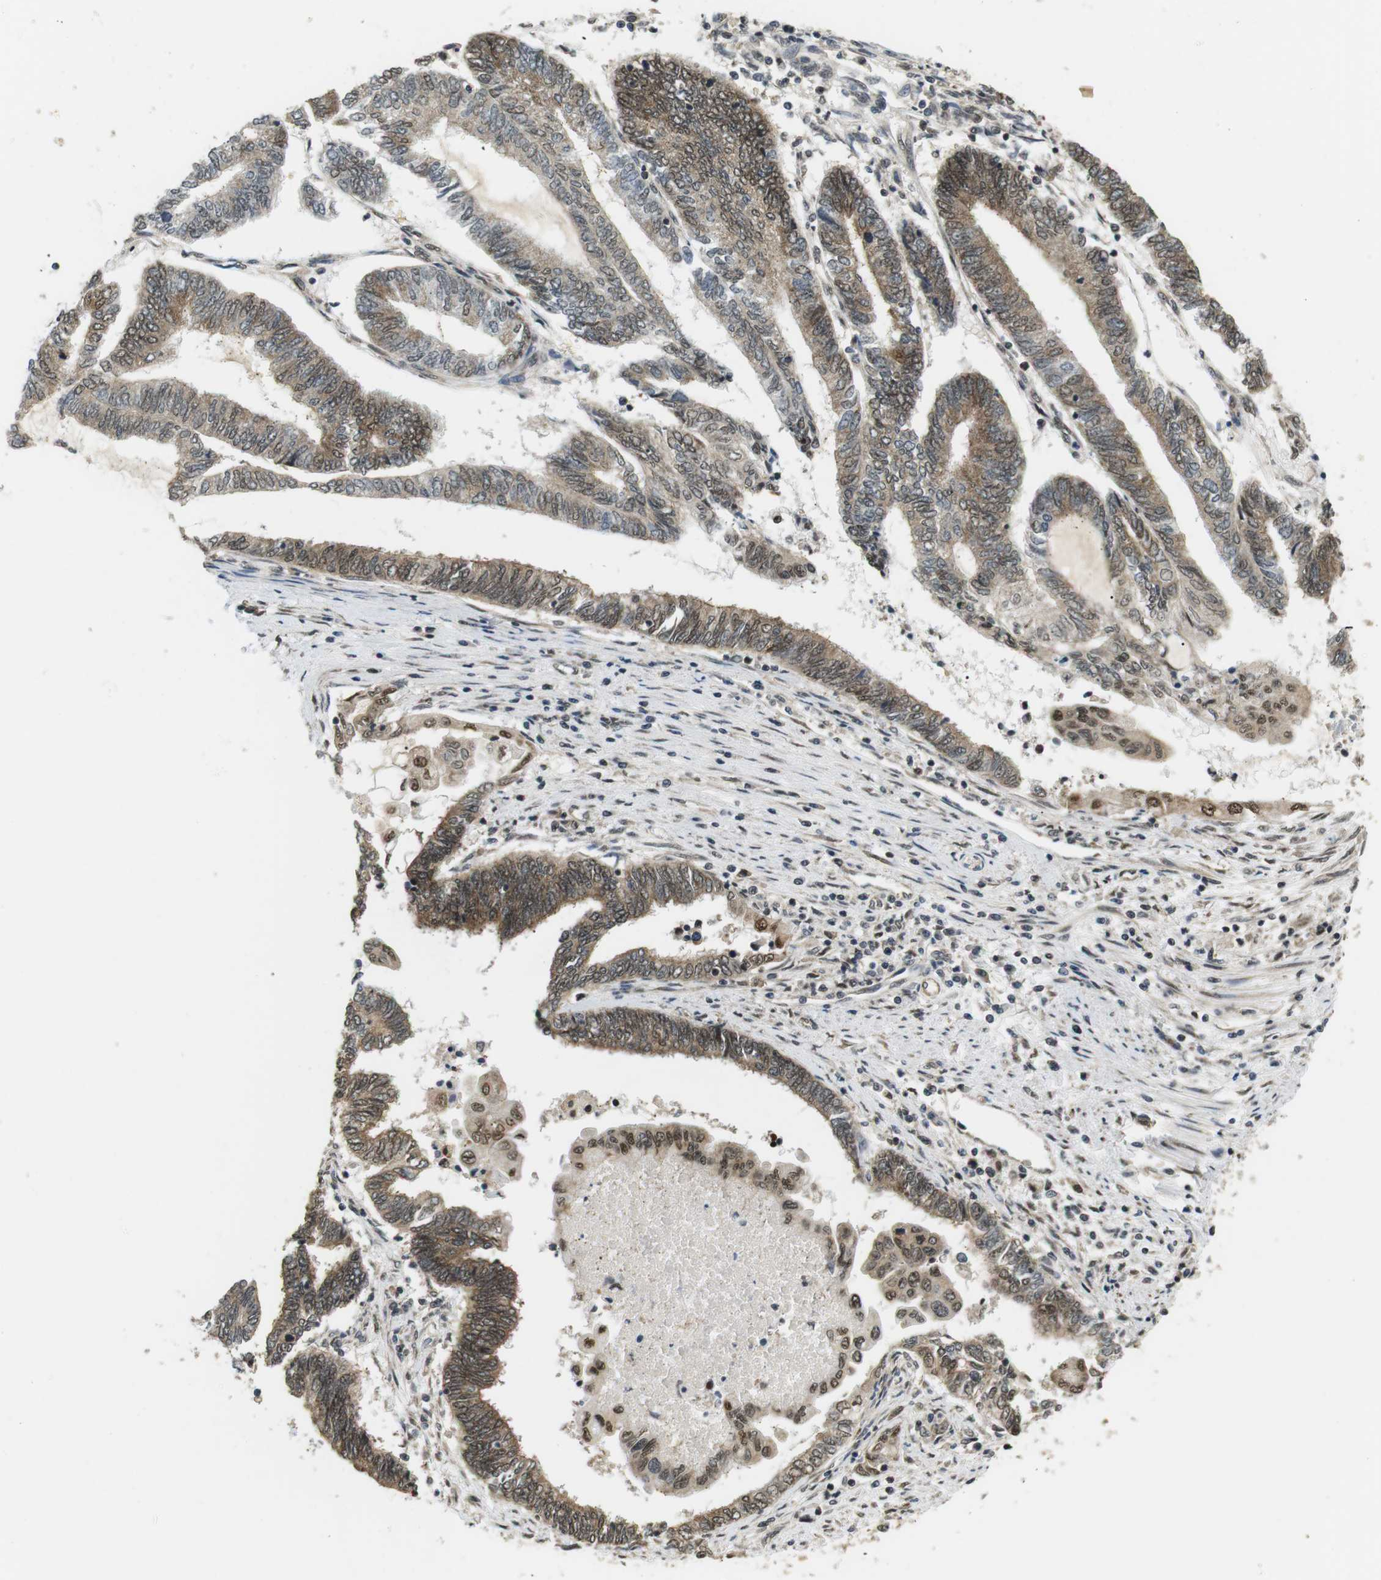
{"staining": {"intensity": "moderate", "quantity": "25%-75%", "location": "cytoplasmic/membranous,nuclear"}, "tissue": "endometrial cancer", "cell_type": "Tumor cells", "image_type": "cancer", "snomed": [{"axis": "morphology", "description": "Adenocarcinoma, NOS"}, {"axis": "topography", "description": "Uterus"}, {"axis": "topography", "description": "Endometrium"}], "caption": "Moderate cytoplasmic/membranous and nuclear staining for a protein is appreciated in approximately 25%-75% of tumor cells of endometrial cancer (adenocarcinoma) using IHC.", "gene": "CSNK2B", "patient": {"sex": "female", "age": 70}}